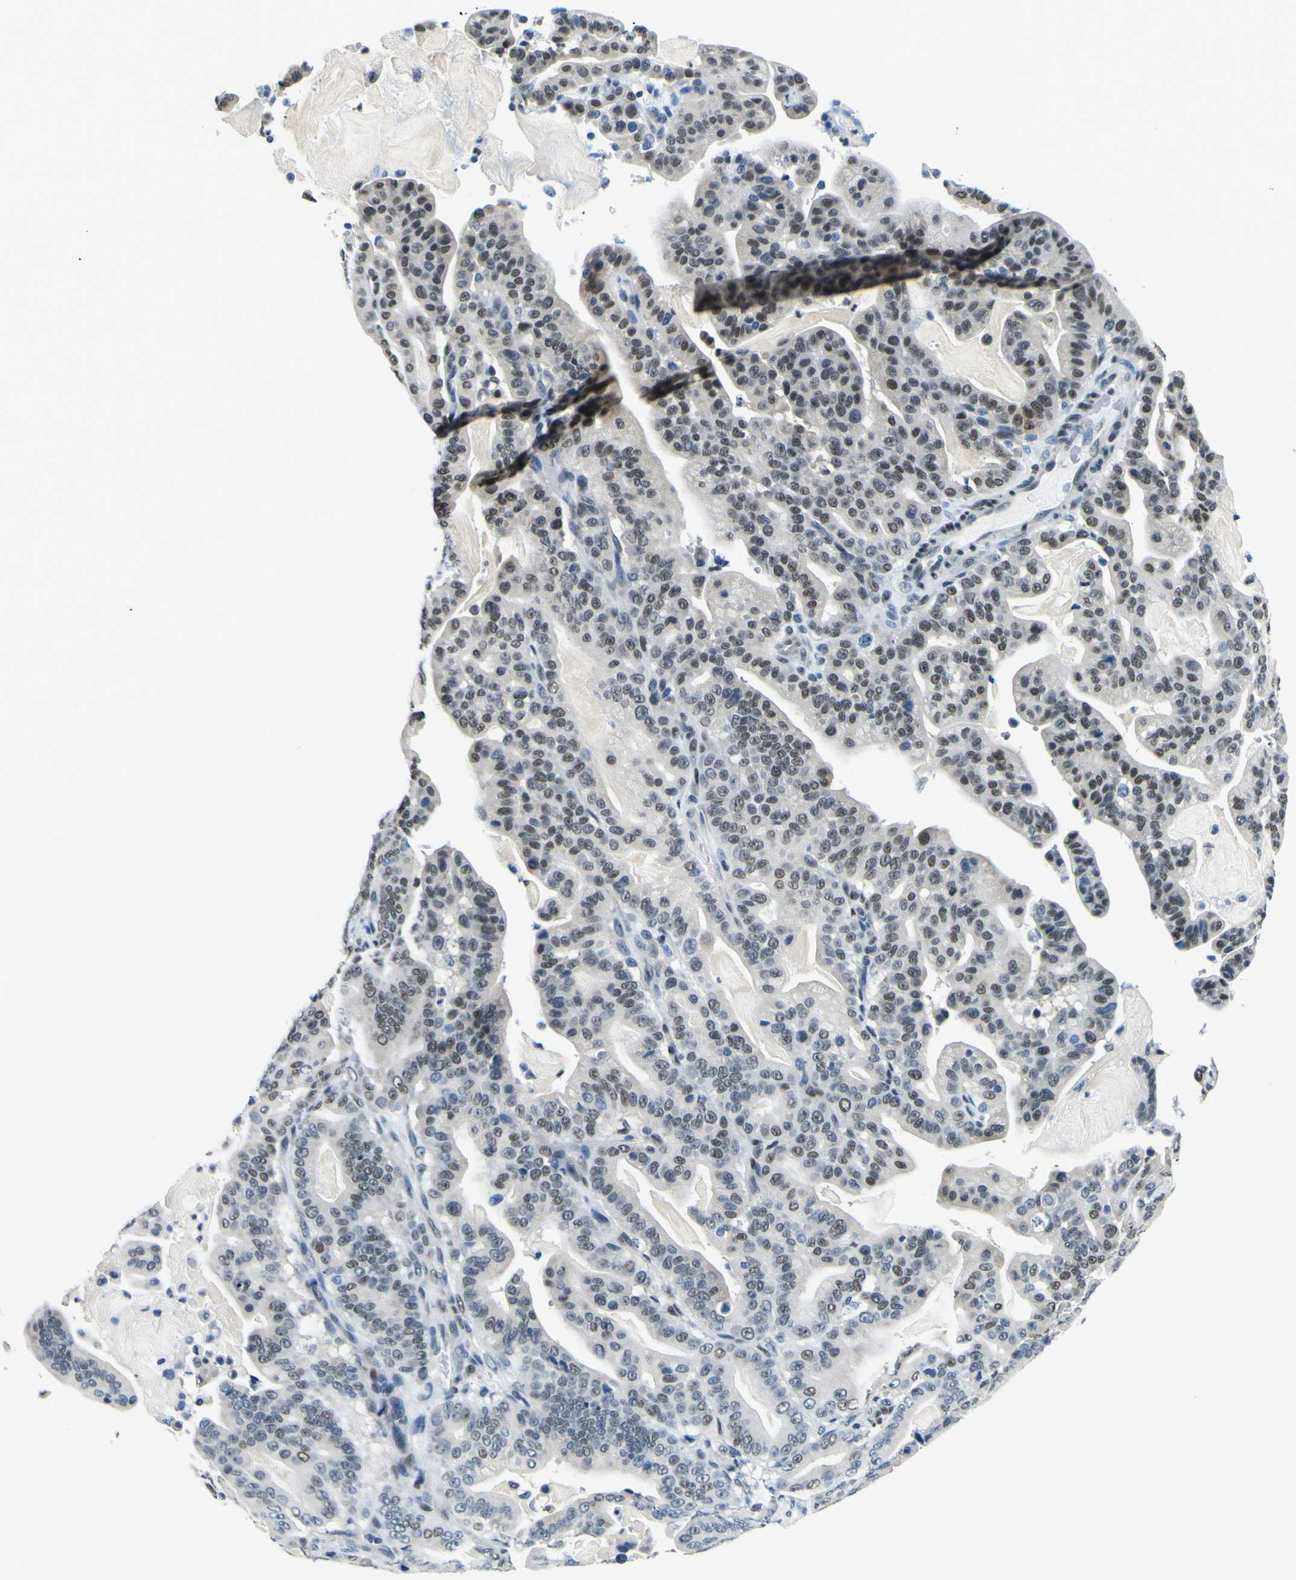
{"staining": {"intensity": "moderate", "quantity": ">75%", "location": "nuclear"}, "tissue": "pancreatic cancer", "cell_type": "Tumor cells", "image_type": "cancer", "snomed": [{"axis": "morphology", "description": "Adenocarcinoma, NOS"}, {"axis": "topography", "description": "Pancreas"}], "caption": "Human pancreatic adenocarcinoma stained for a protein (brown) displays moderate nuclear positive expression in about >75% of tumor cells.", "gene": "SP1", "patient": {"sex": "male", "age": 63}}